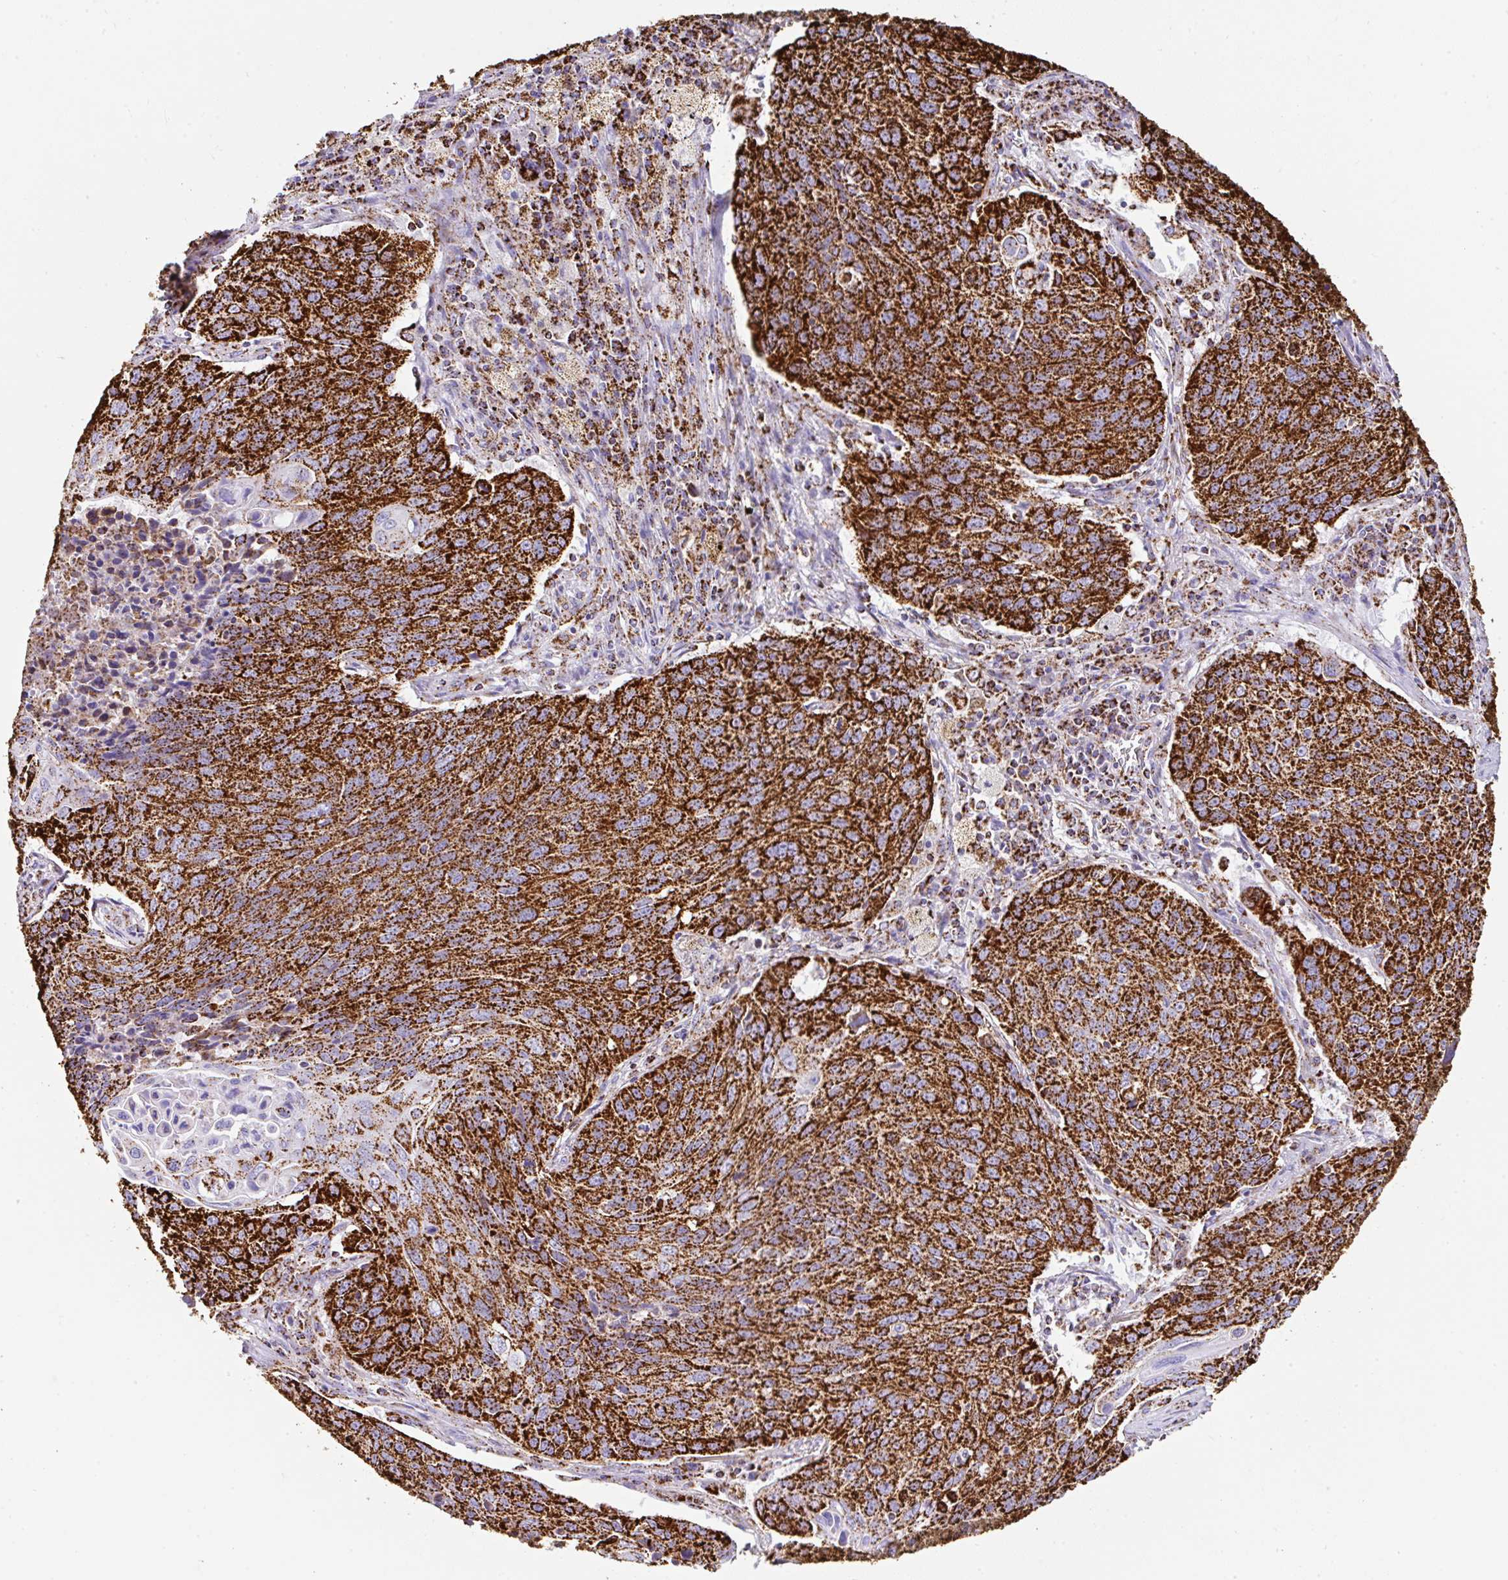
{"staining": {"intensity": "strong", "quantity": ">75%", "location": "cytoplasmic/membranous"}, "tissue": "lung cancer", "cell_type": "Tumor cells", "image_type": "cancer", "snomed": [{"axis": "morphology", "description": "Squamous cell carcinoma, NOS"}, {"axis": "topography", "description": "Lung"}], "caption": "Immunohistochemistry (IHC) micrograph of human squamous cell carcinoma (lung) stained for a protein (brown), which reveals high levels of strong cytoplasmic/membranous staining in about >75% of tumor cells.", "gene": "ANKRD33B", "patient": {"sex": "male", "age": 78}}